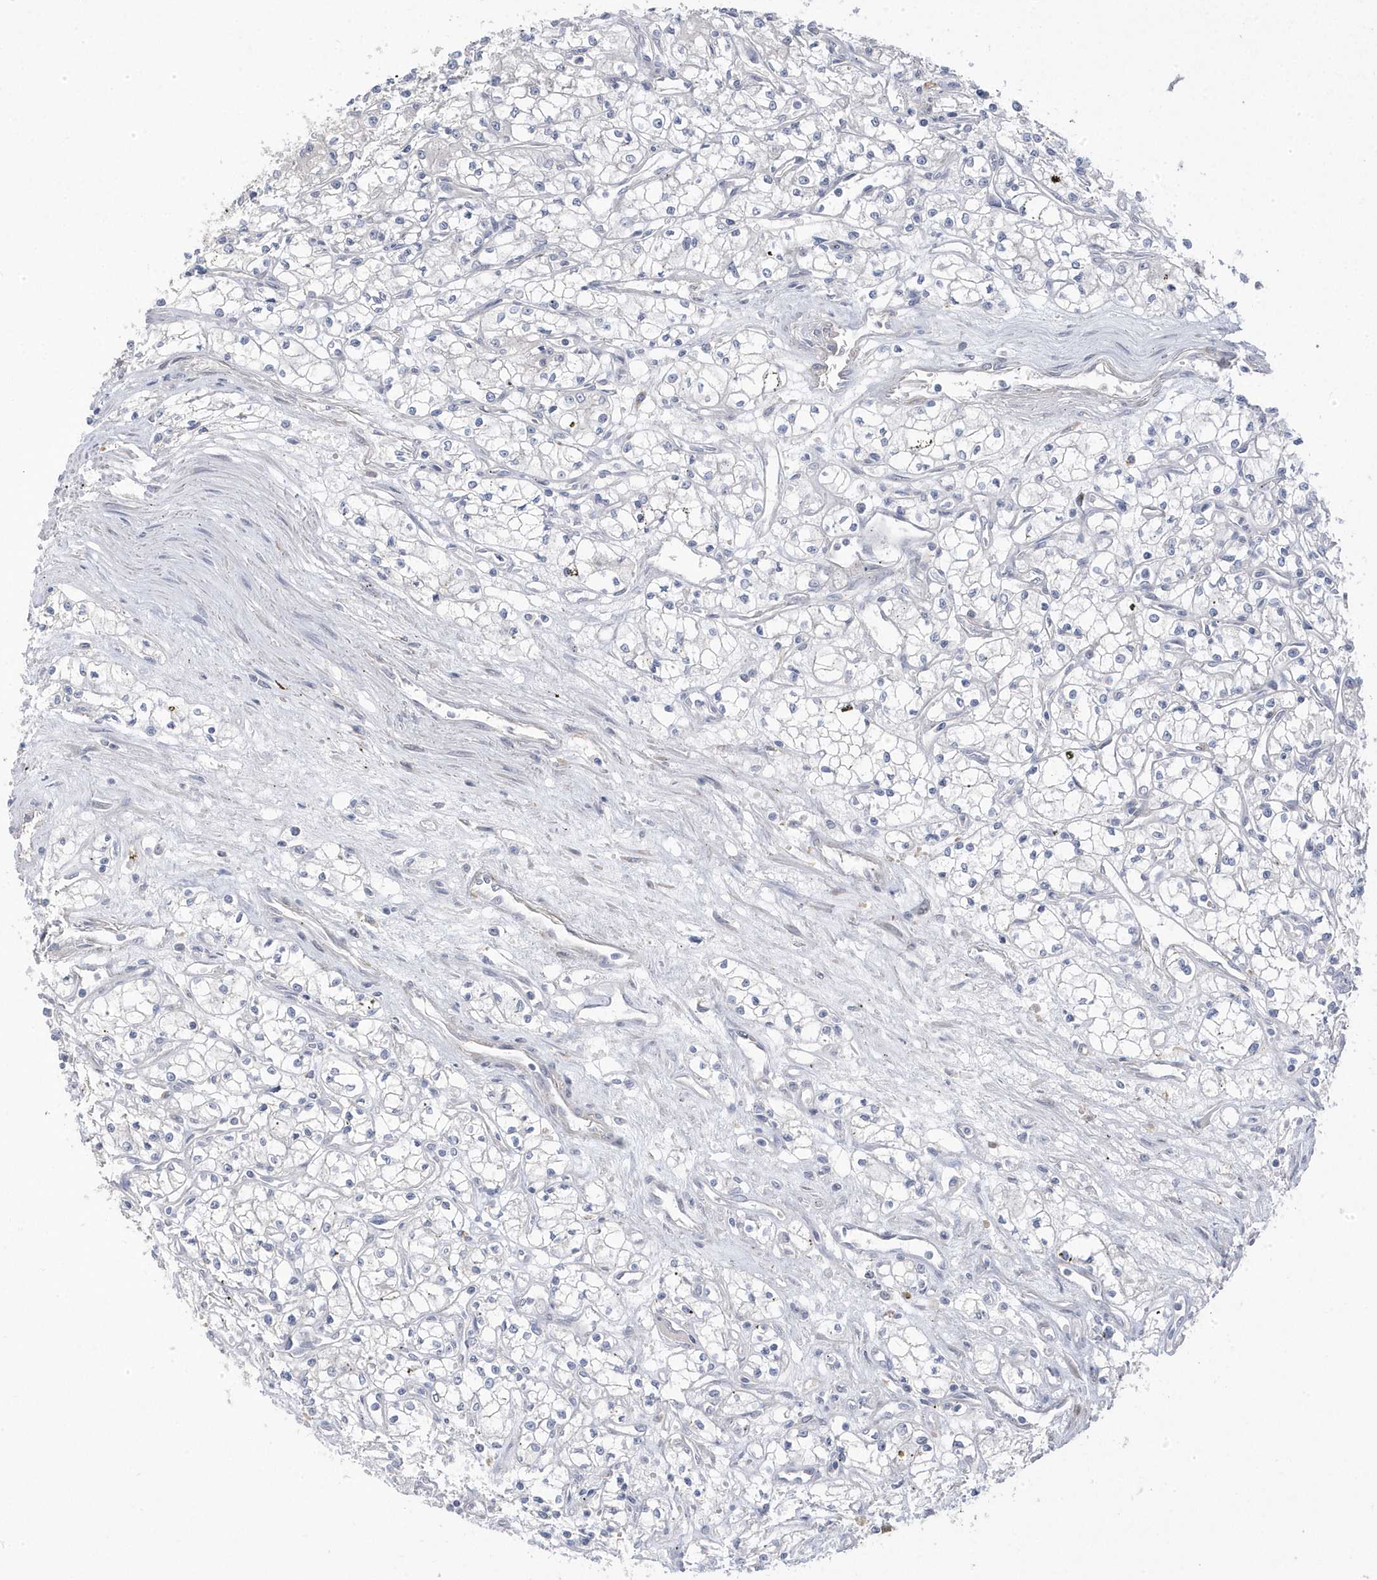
{"staining": {"intensity": "negative", "quantity": "none", "location": "none"}, "tissue": "renal cancer", "cell_type": "Tumor cells", "image_type": "cancer", "snomed": [{"axis": "morphology", "description": "Adenocarcinoma, NOS"}, {"axis": "topography", "description": "Kidney"}], "caption": "Immunohistochemical staining of renal cancer exhibits no significant expression in tumor cells.", "gene": "GTPBP6", "patient": {"sex": "male", "age": 59}}